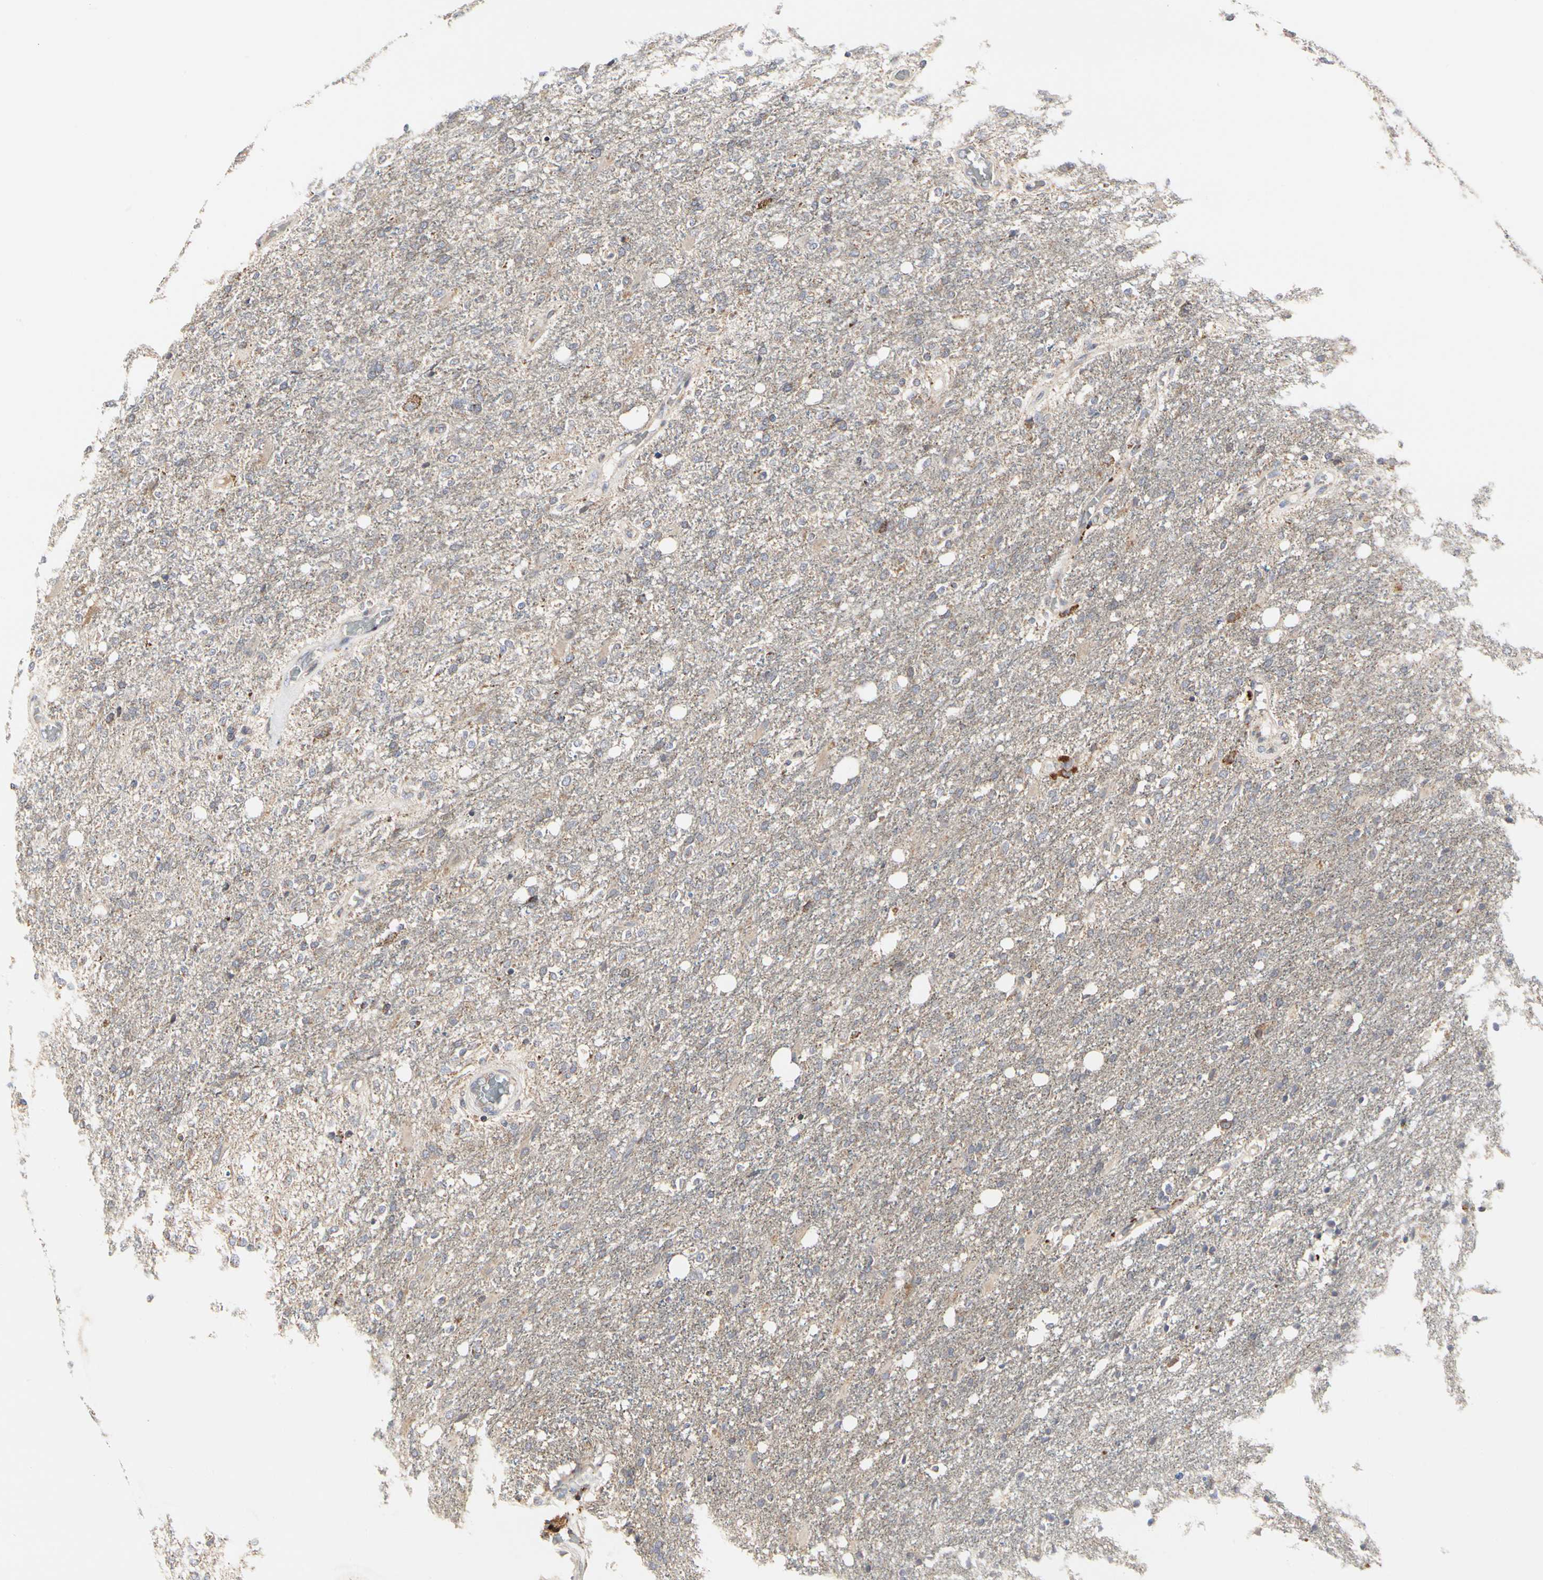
{"staining": {"intensity": "weak", "quantity": "<25%", "location": "cytoplasmic/membranous"}, "tissue": "glioma", "cell_type": "Tumor cells", "image_type": "cancer", "snomed": [{"axis": "morphology", "description": "Normal tissue, NOS"}, {"axis": "morphology", "description": "Glioma, malignant, High grade"}, {"axis": "topography", "description": "Cerebral cortex"}], "caption": "DAB immunohistochemical staining of human high-grade glioma (malignant) displays no significant expression in tumor cells.", "gene": "TSKU", "patient": {"sex": "male", "age": 77}}